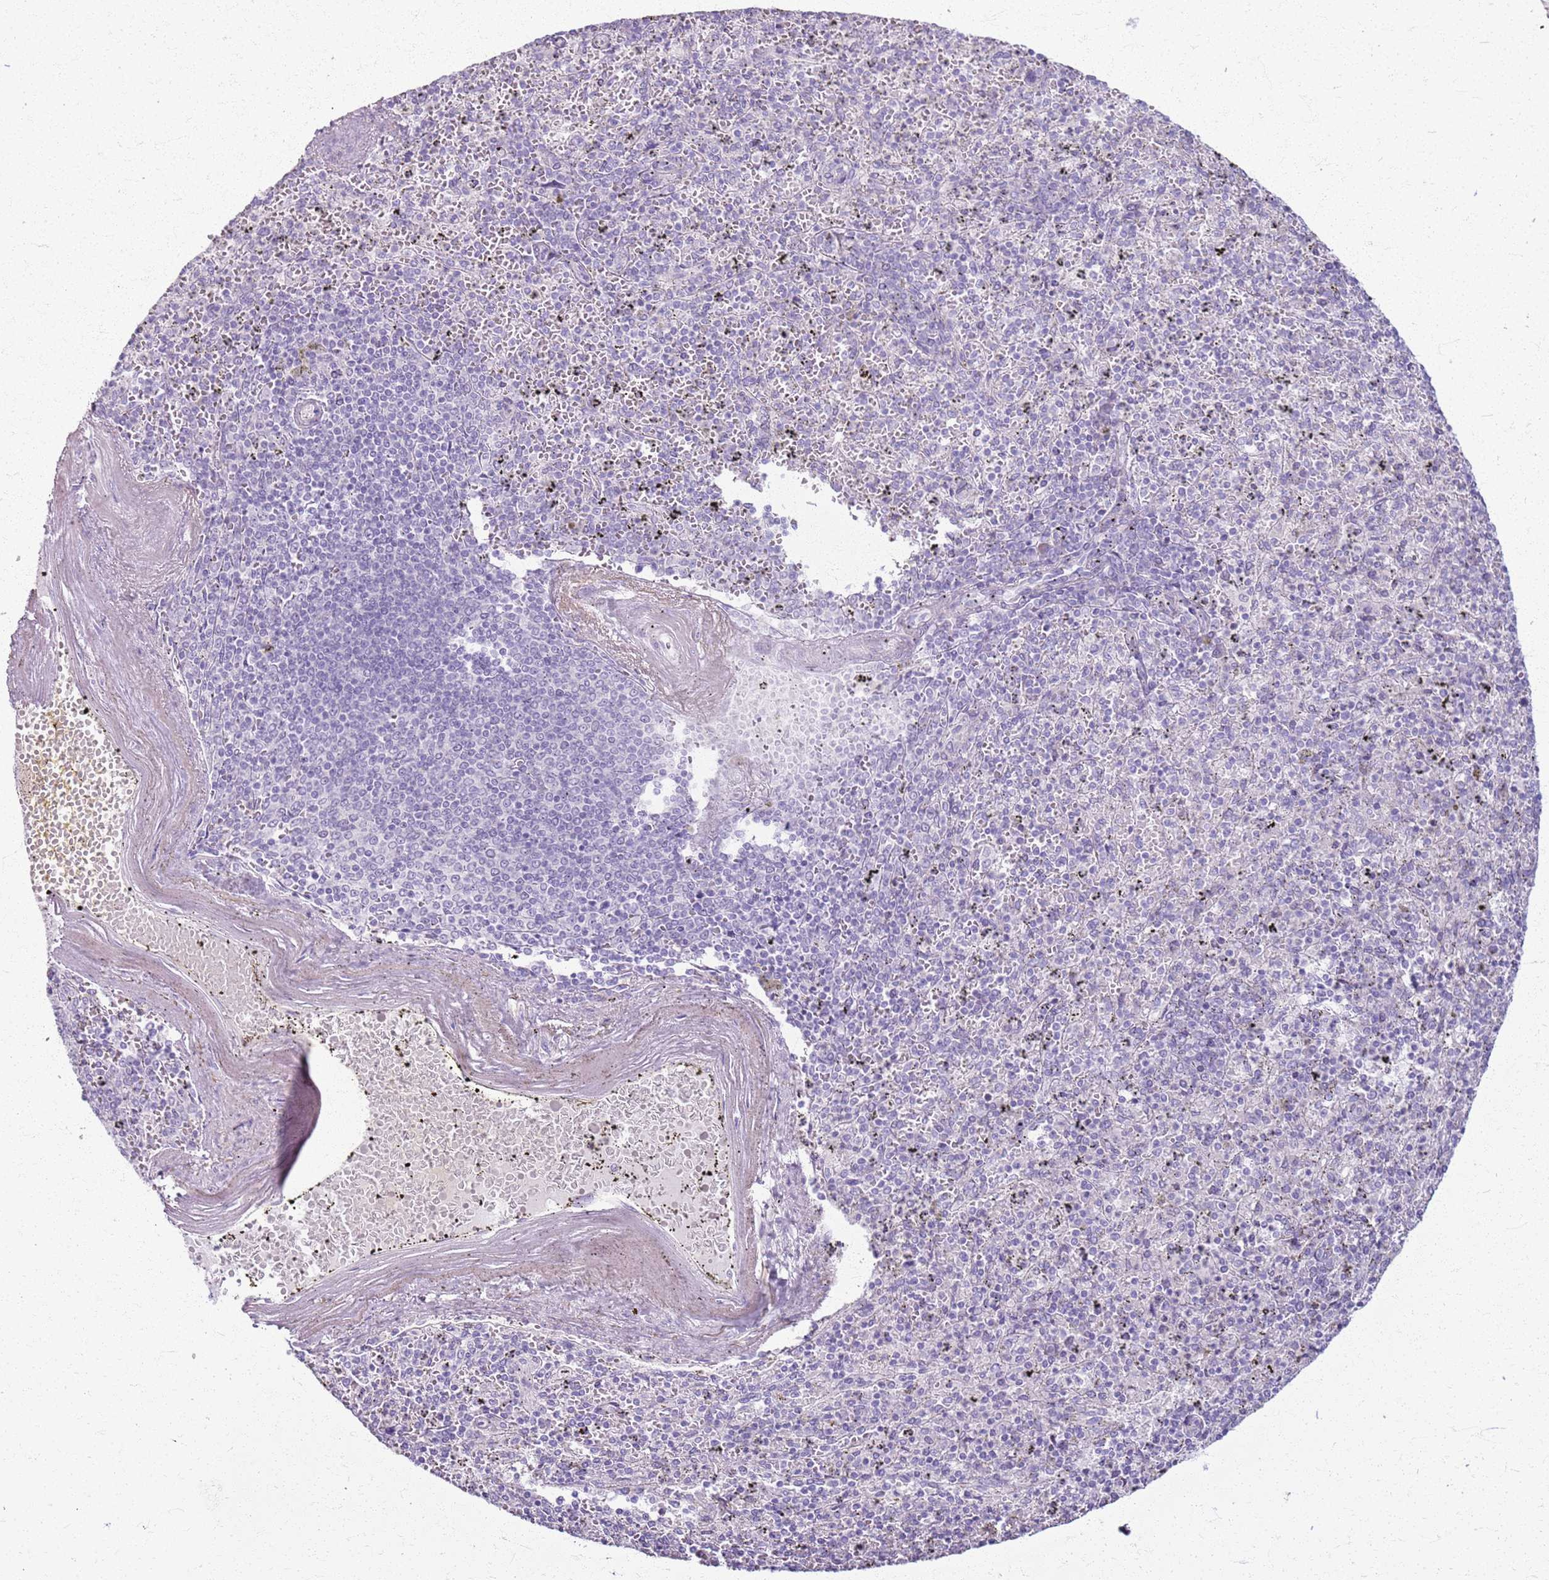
{"staining": {"intensity": "negative", "quantity": "none", "location": "none"}, "tissue": "spleen", "cell_type": "Cells in red pulp", "image_type": "normal", "snomed": [{"axis": "morphology", "description": "Normal tissue, NOS"}, {"axis": "topography", "description": "Spleen"}], "caption": "Image shows no significant protein positivity in cells in red pulp of benign spleen.", "gene": "CSRP3", "patient": {"sex": "male", "age": 82}}